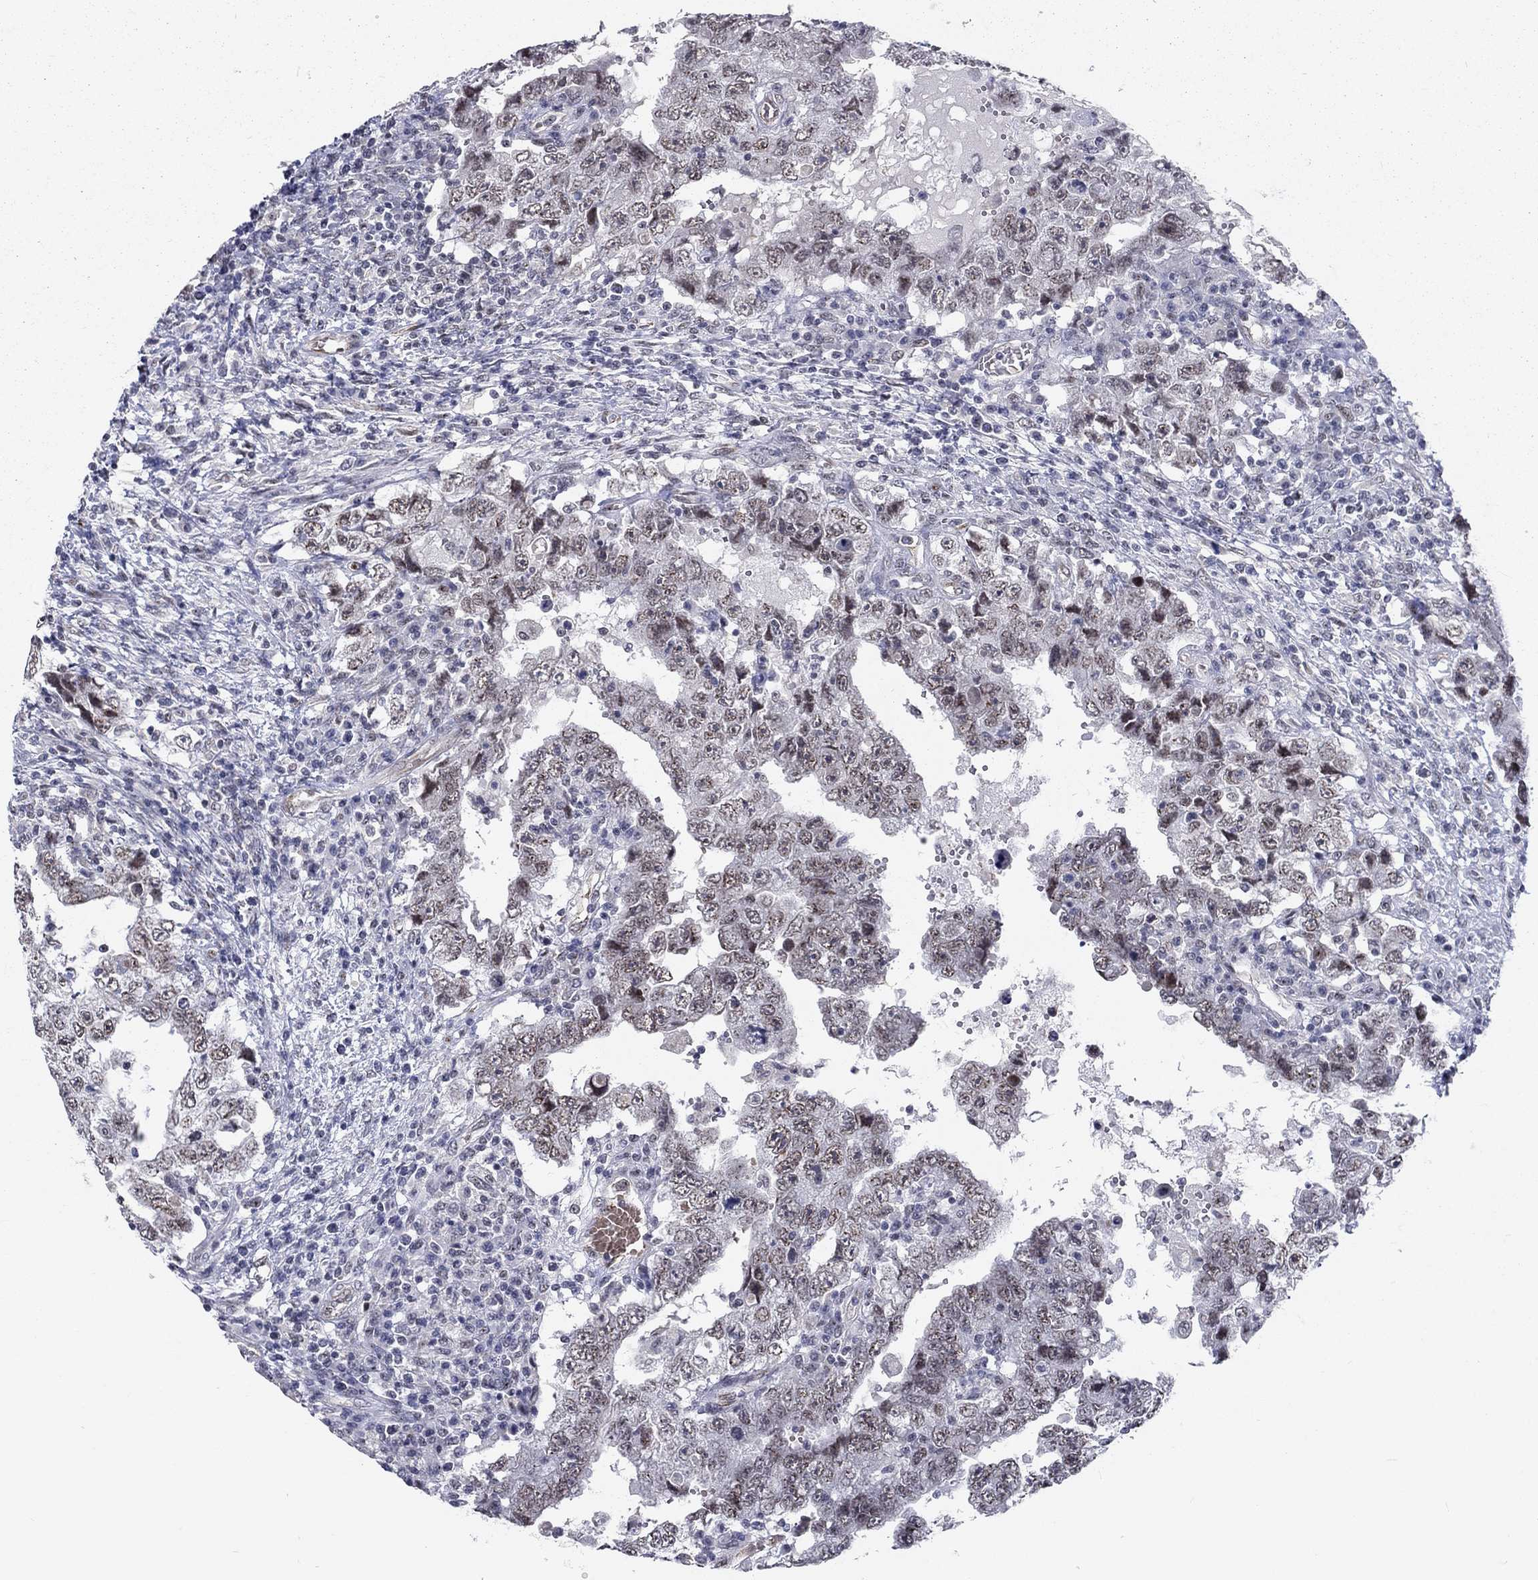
{"staining": {"intensity": "negative", "quantity": "none", "location": "none"}, "tissue": "testis cancer", "cell_type": "Tumor cells", "image_type": "cancer", "snomed": [{"axis": "morphology", "description": "Carcinoma, Embryonal, NOS"}, {"axis": "topography", "description": "Testis"}], "caption": "High power microscopy image of an IHC image of embryonal carcinoma (testis), revealing no significant expression in tumor cells. The staining was performed using DAB to visualize the protein expression in brown, while the nuclei were stained in blue with hematoxylin (Magnification: 20x).", "gene": "ZBED1", "patient": {"sex": "male", "age": 26}}